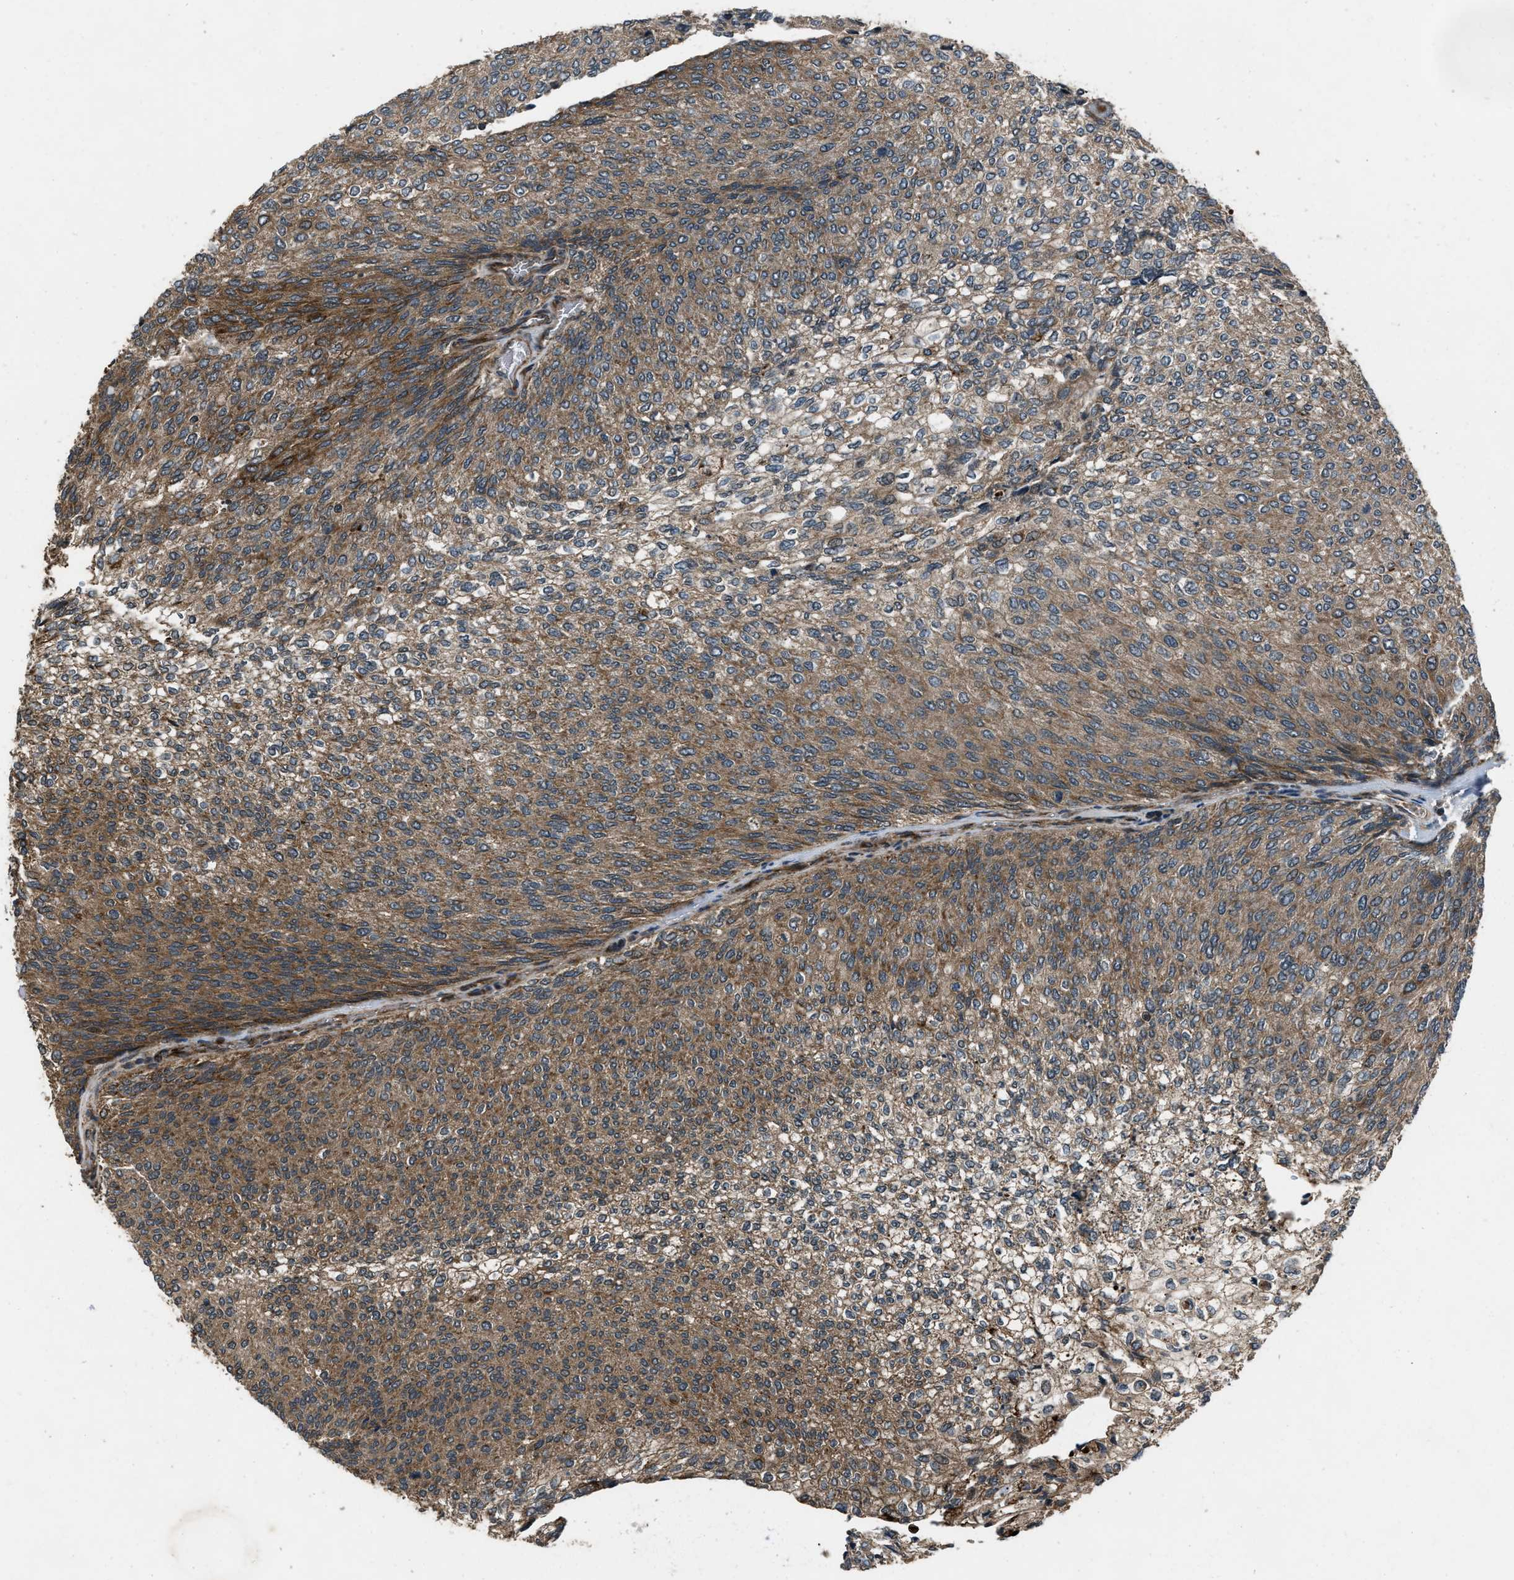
{"staining": {"intensity": "moderate", "quantity": ">75%", "location": "cytoplasmic/membranous"}, "tissue": "urothelial cancer", "cell_type": "Tumor cells", "image_type": "cancer", "snomed": [{"axis": "morphology", "description": "Urothelial carcinoma, Low grade"}, {"axis": "topography", "description": "Urinary bladder"}], "caption": "Immunohistochemical staining of urothelial carcinoma (low-grade) shows medium levels of moderate cytoplasmic/membranous expression in about >75% of tumor cells.", "gene": "IRAK4", "patient": {"sex": "female", "age": 79}}